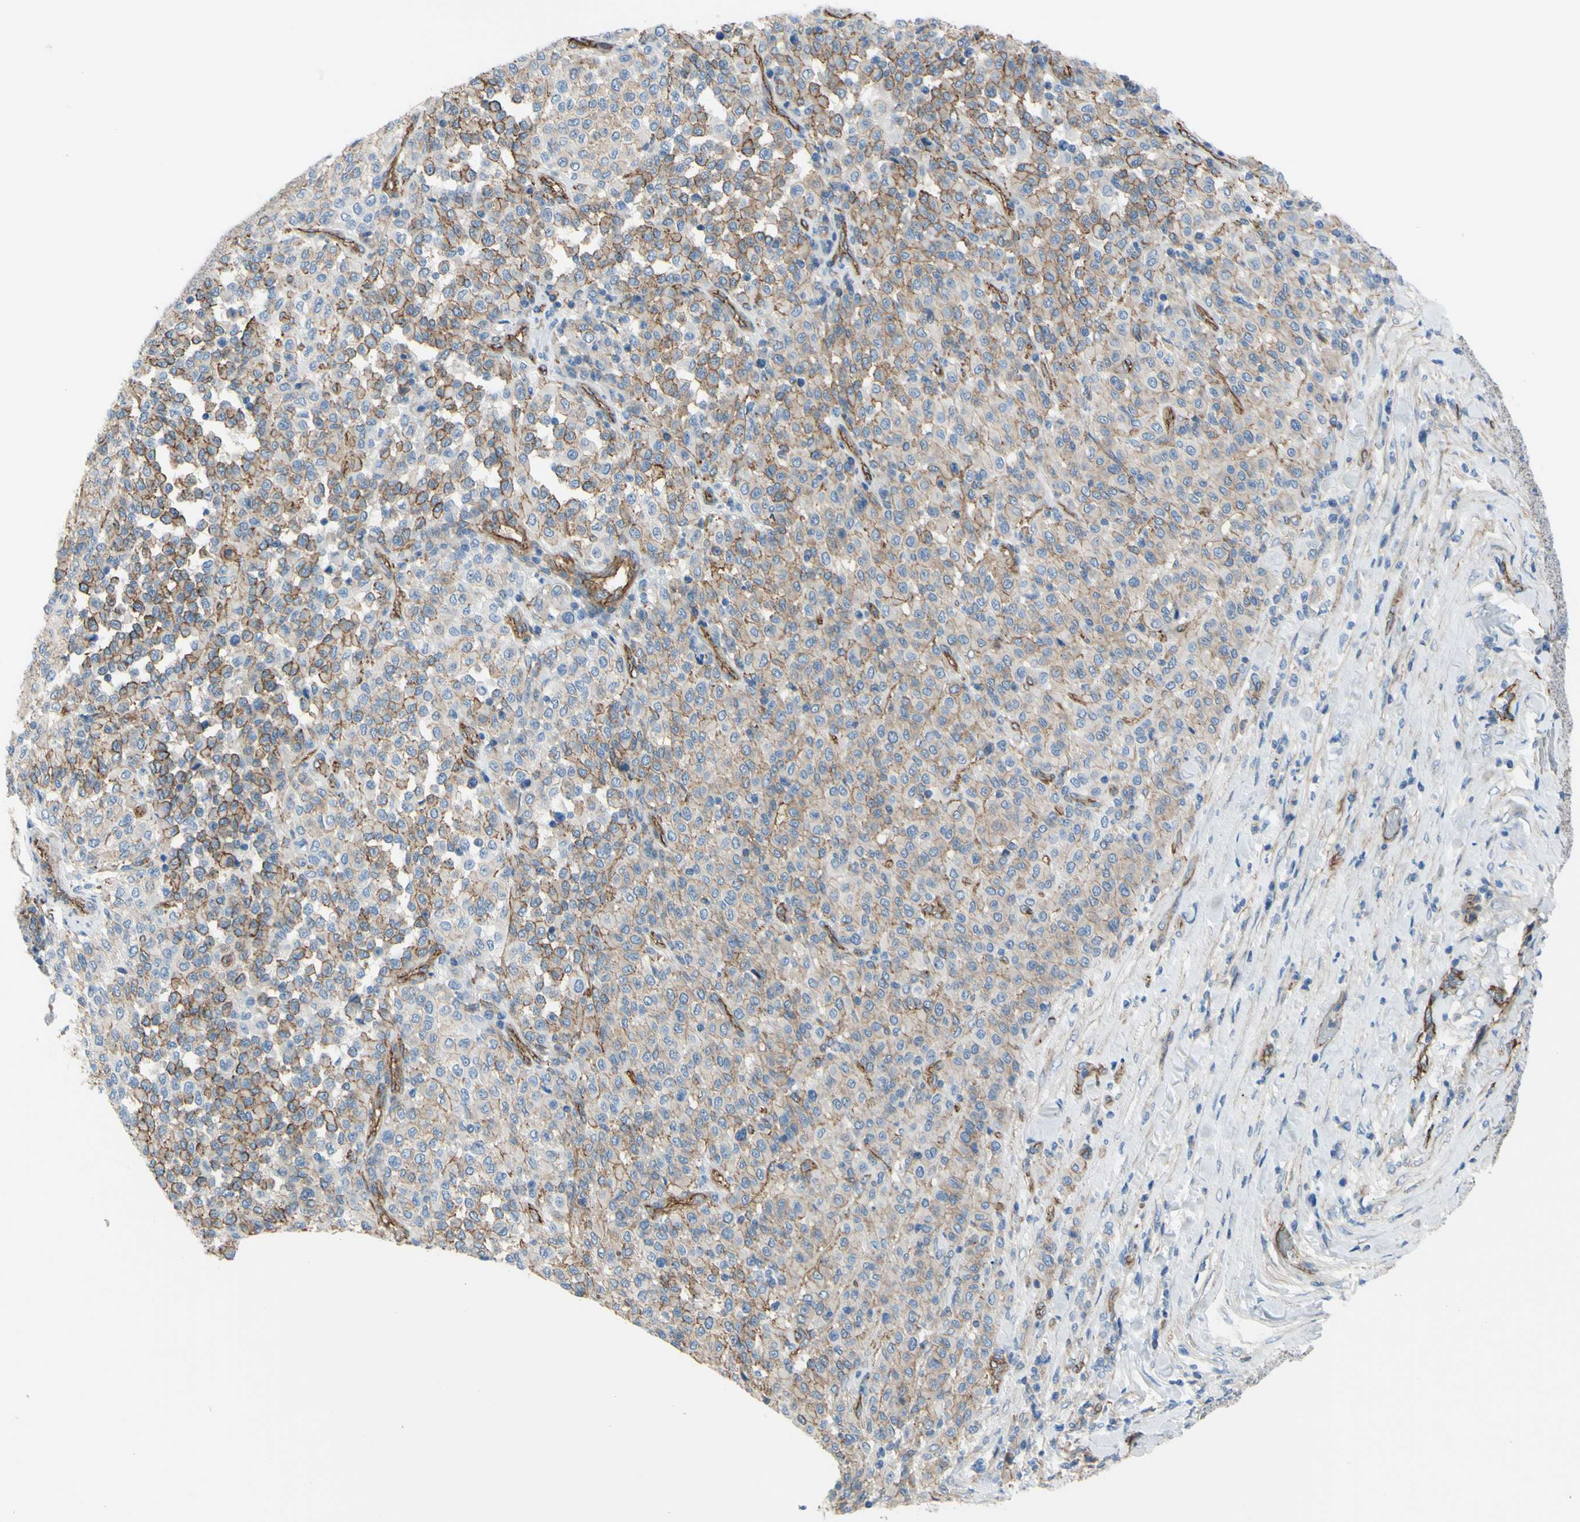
{"staining": {"intensity": "moderate", "quantity": ">75%", "location": "cytoplasmic/membranous"}, "tissue": "melanoma", "cell_type": "Tumor cells", "image_type": "cancer", "snomed": [{"axis": "morphology", "description": "Malignant melanoma, Metastatic site"}, {"axis": "topography", "description": "Pancreas"}], "caption": "Melanoma stained with a brown dye demonstrates moderate cytoplasmic/membranous positive staining in approximately >75% of tumor cells.", "gene": "TPBG", "patient": {"sex": "female", "age": 30}}